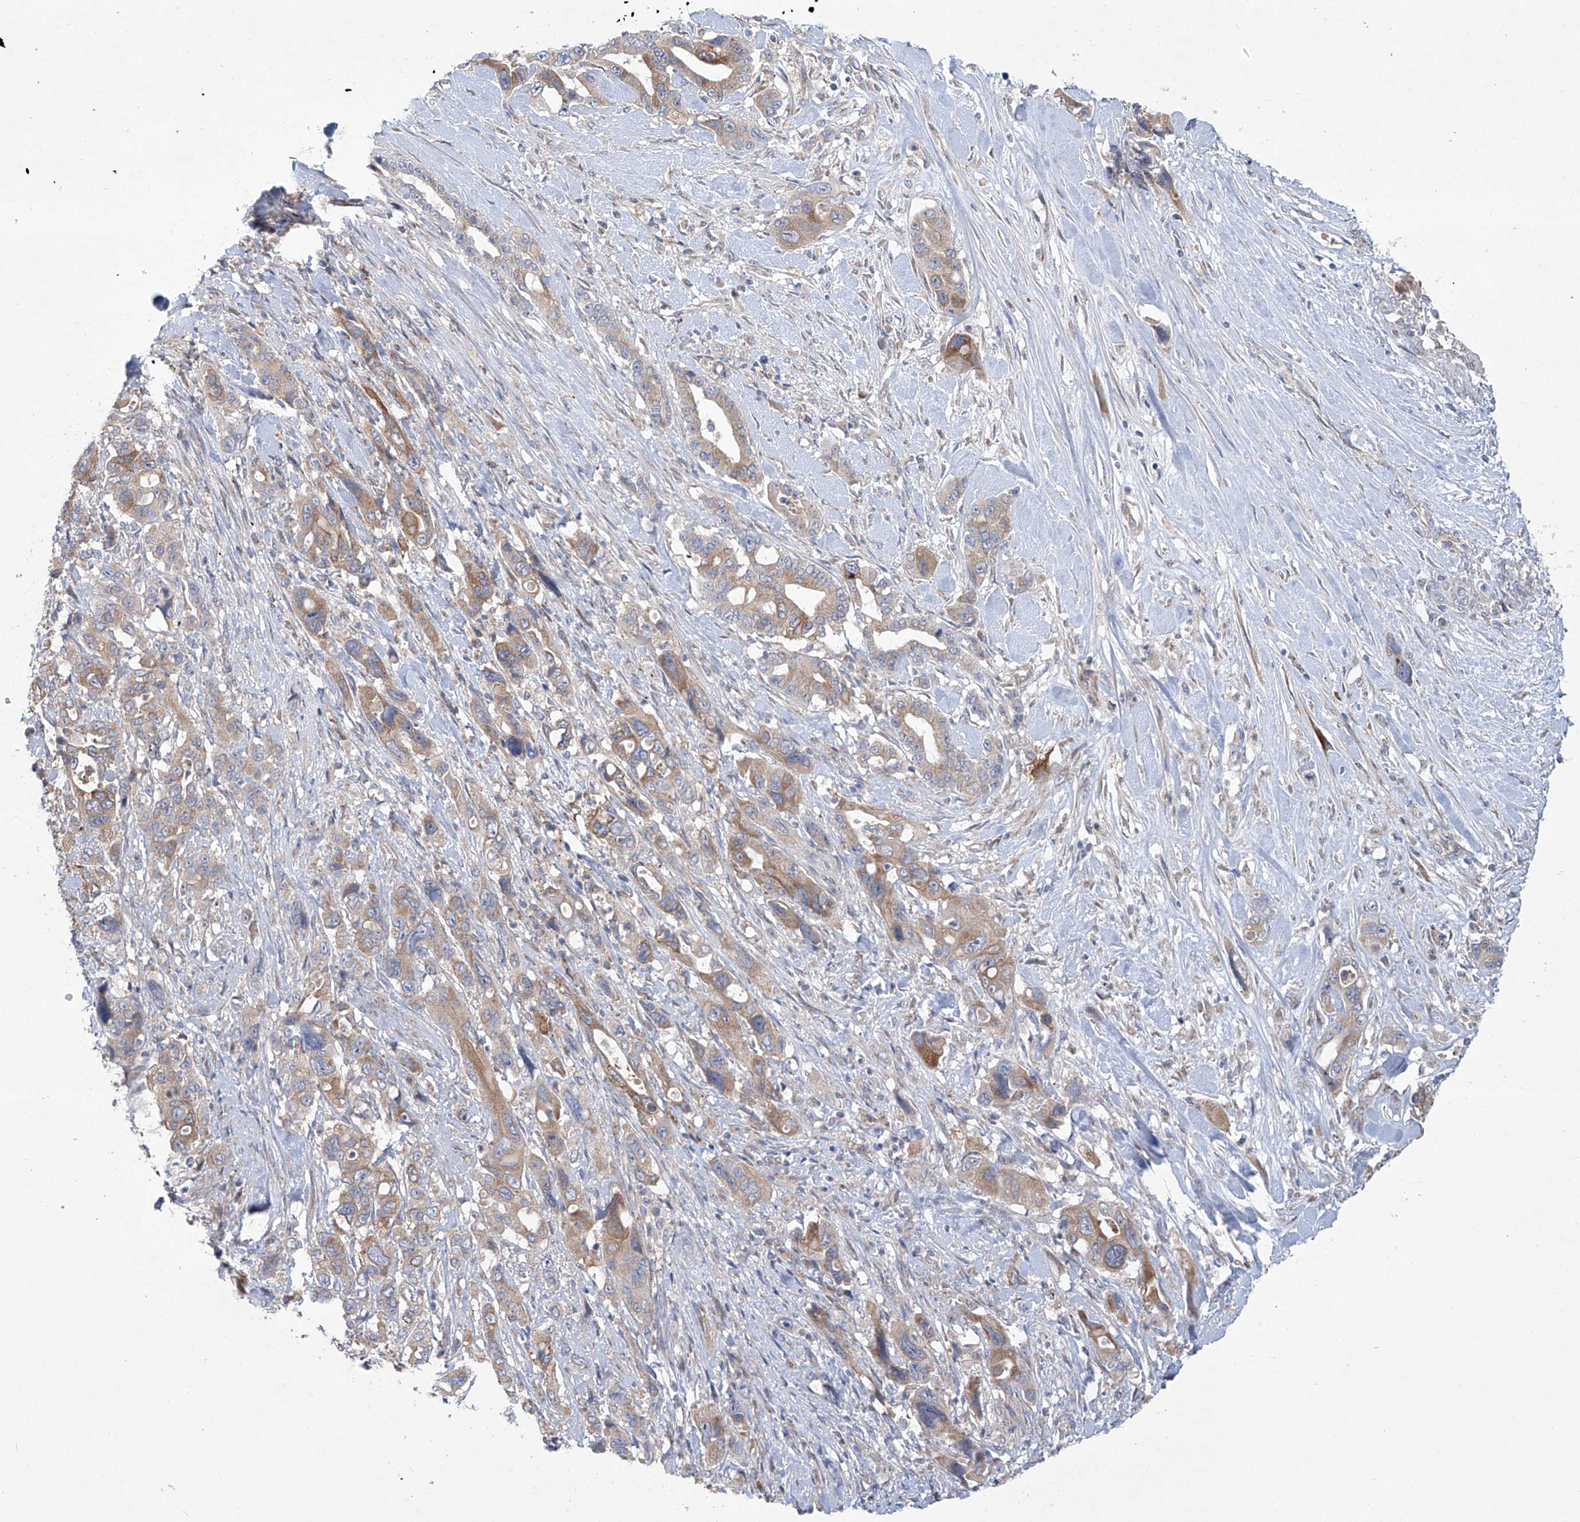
{"staining": {"intensity": "weak", "quantity": ">75%", "location": "cytoplasmic/membranous"}, "tissue": "pancreatic cancer", "cell_type": "Tumor cells", "image_type": "cancer", "snomed": [{"axis": "morphology", "description": "Adenocarcinoma, NOS"}, {"axis": "topography", "description": "Pancreas"}], "caption": "Protein staining of pancreatic adenocarcinoma tissue exhibits weak cytoplasmic/membranous expression in about >75% of tumor cells.", "gene": "KLC4", "patient": {"sex": "male", "age": 46}}